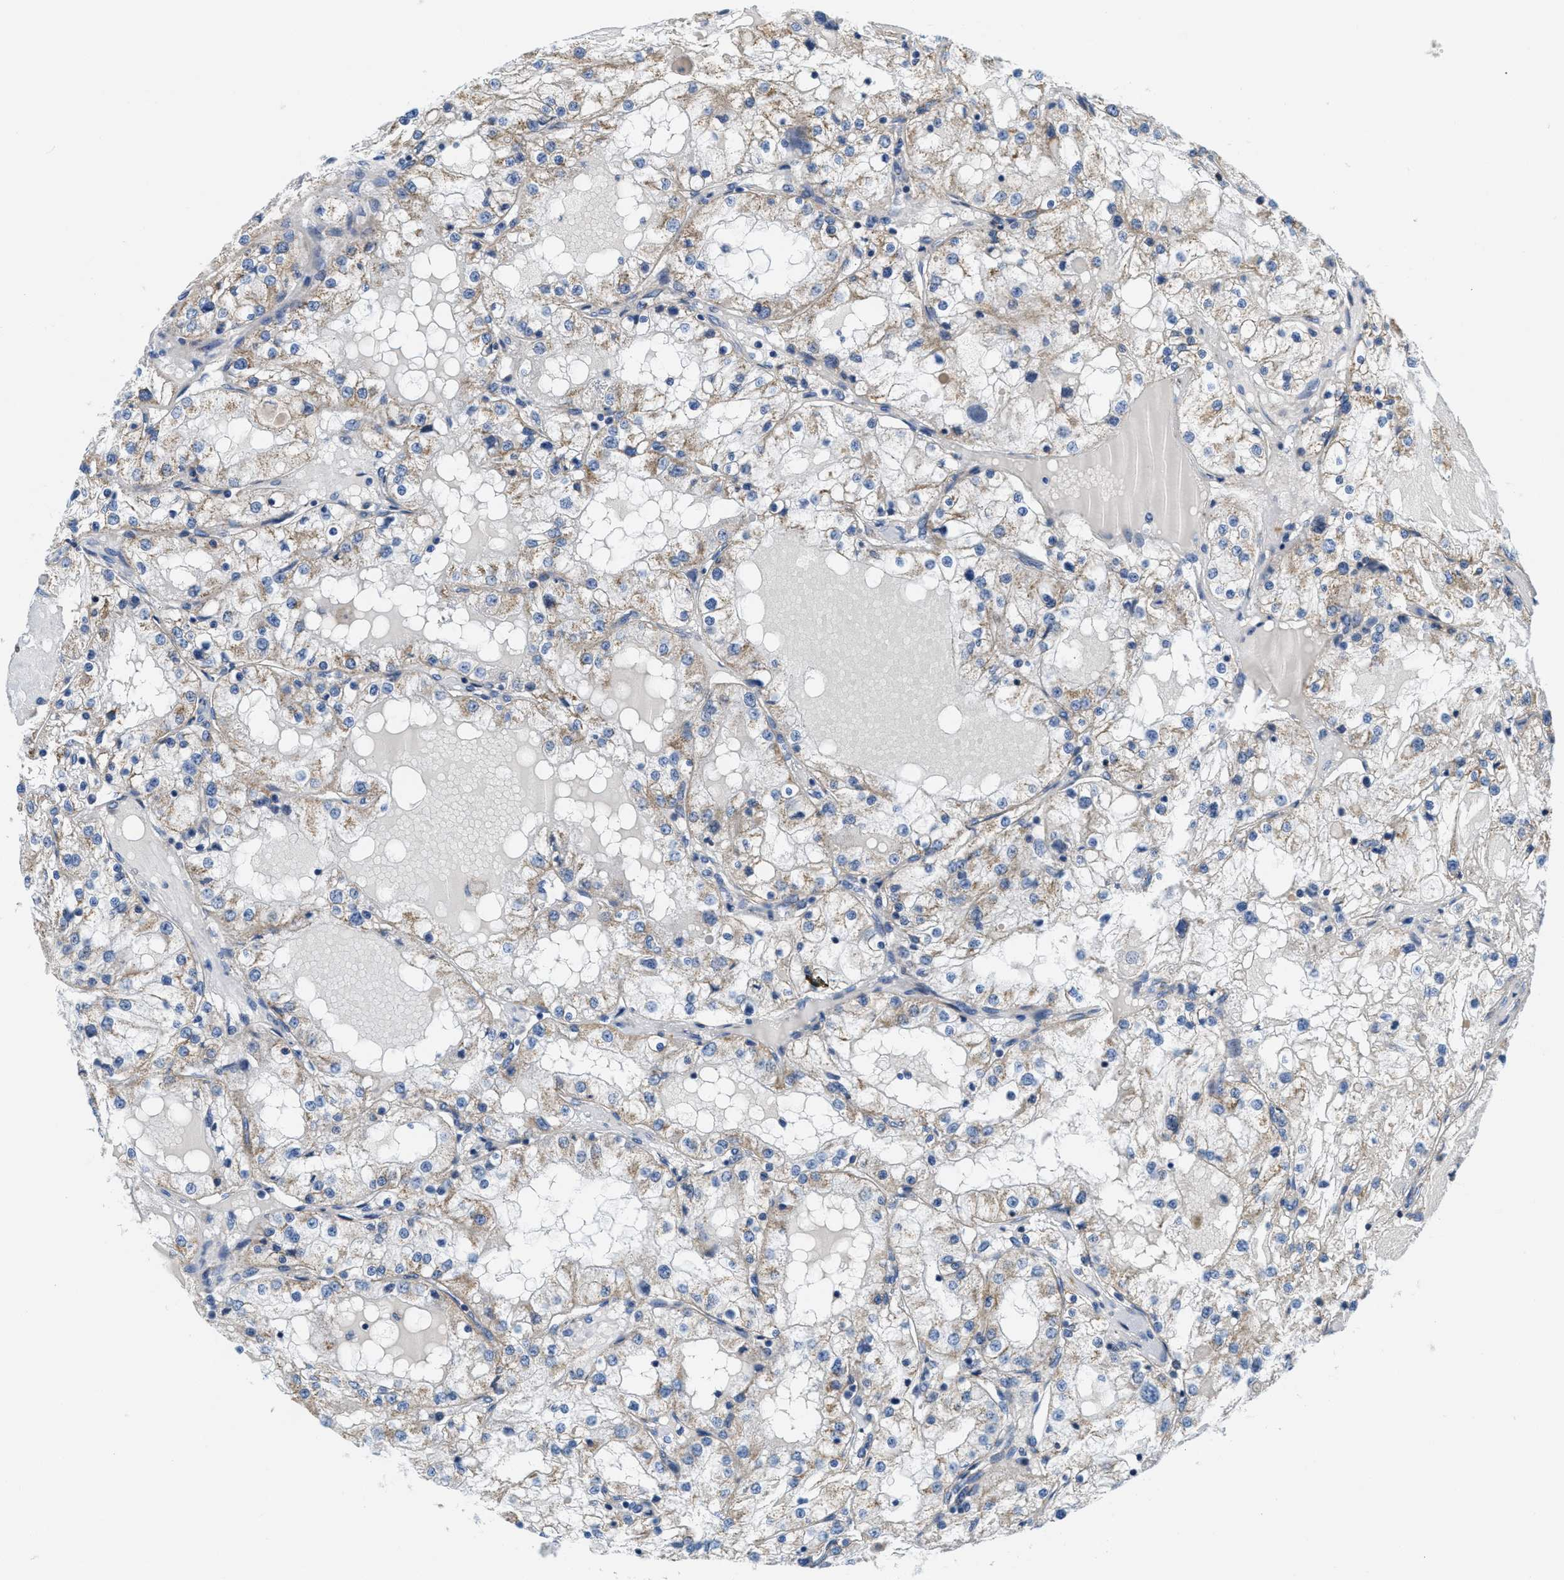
{"staining": {"intensity": "weak", "quantity": "25%-75%", "location": "cytoplasmic/membranous"}, "tissue": "renal cancer", "cell_type": "Tumor cells", "image_type": "cancer", "snomed": [{"axis": "morphology", "description": "Adenocarcinoma, NOS"}, {"axis": "topography", "description": "Kidney"}], "caption": "Renal adenocarcinoma stained for a protein (brown) reveals weak cytoplasmic/membranous positive expression in about 25%-75% of tumor cells.", "gene": "KCNJ5", "patient": {"sex": "male", "age": 68}}